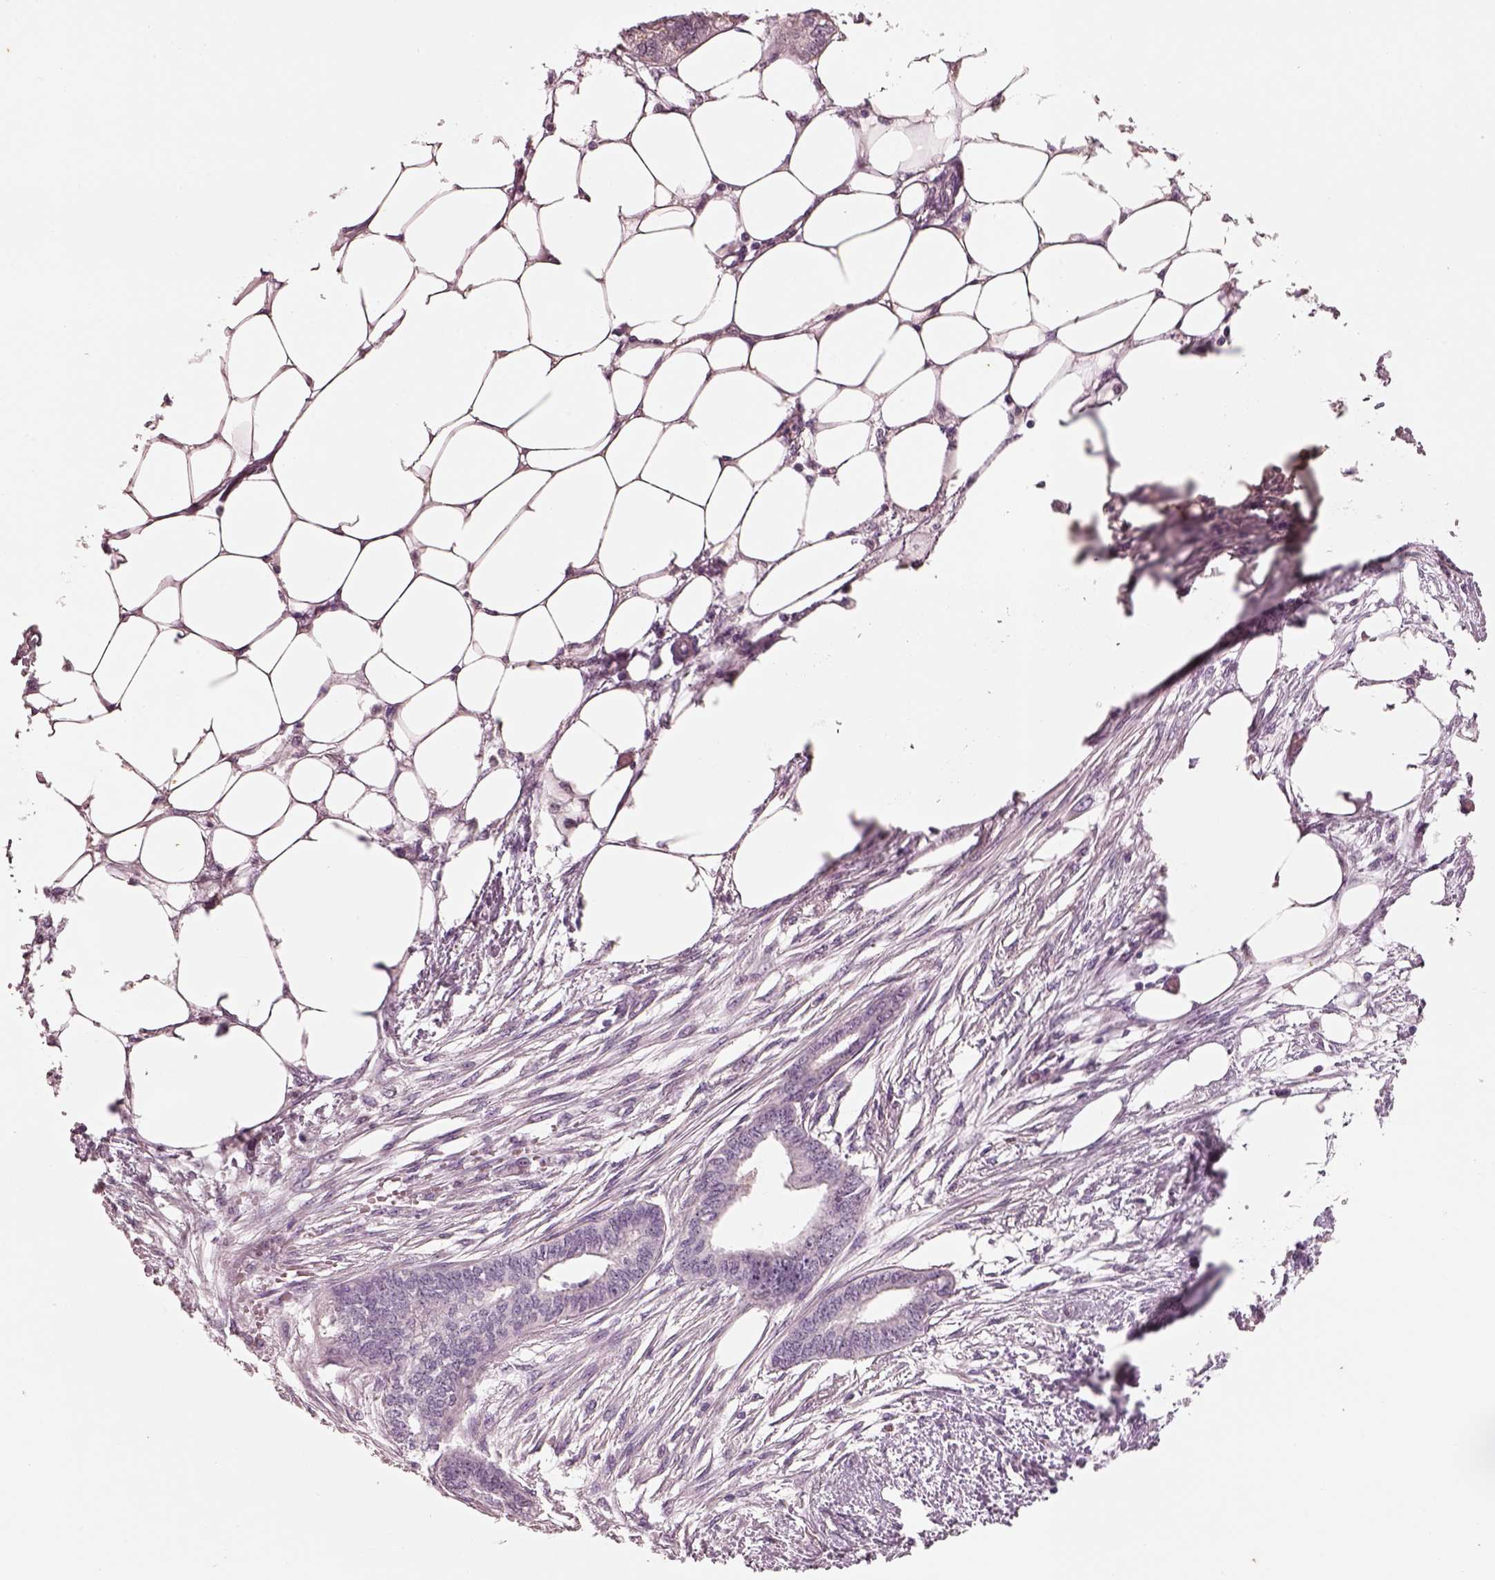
{"staining": {"intensity": "negative", "quantity": "none", "location": "none"}, "tissue": "endometrial cancer", "cell_type": "Tumor cells", "image_type": "cancer", "snomed": [{"axis": "morphology", "description": "Adenocarcinoma, NOS"}, {"axis": "morphology", "description": "Adenocarcinoma, metastatic, NOS"}, {"axis": "topography", "description": "Adipose tissue"}, {"axis": "topography", "description": "Endometrium"}], "caption": "Image shows no protein expression in tumor cells of metastatic adenocarcinoma (endometrial) tissue.", "gene": "ELSPBP1", "patient": {"sex": "female", "age": 67}}